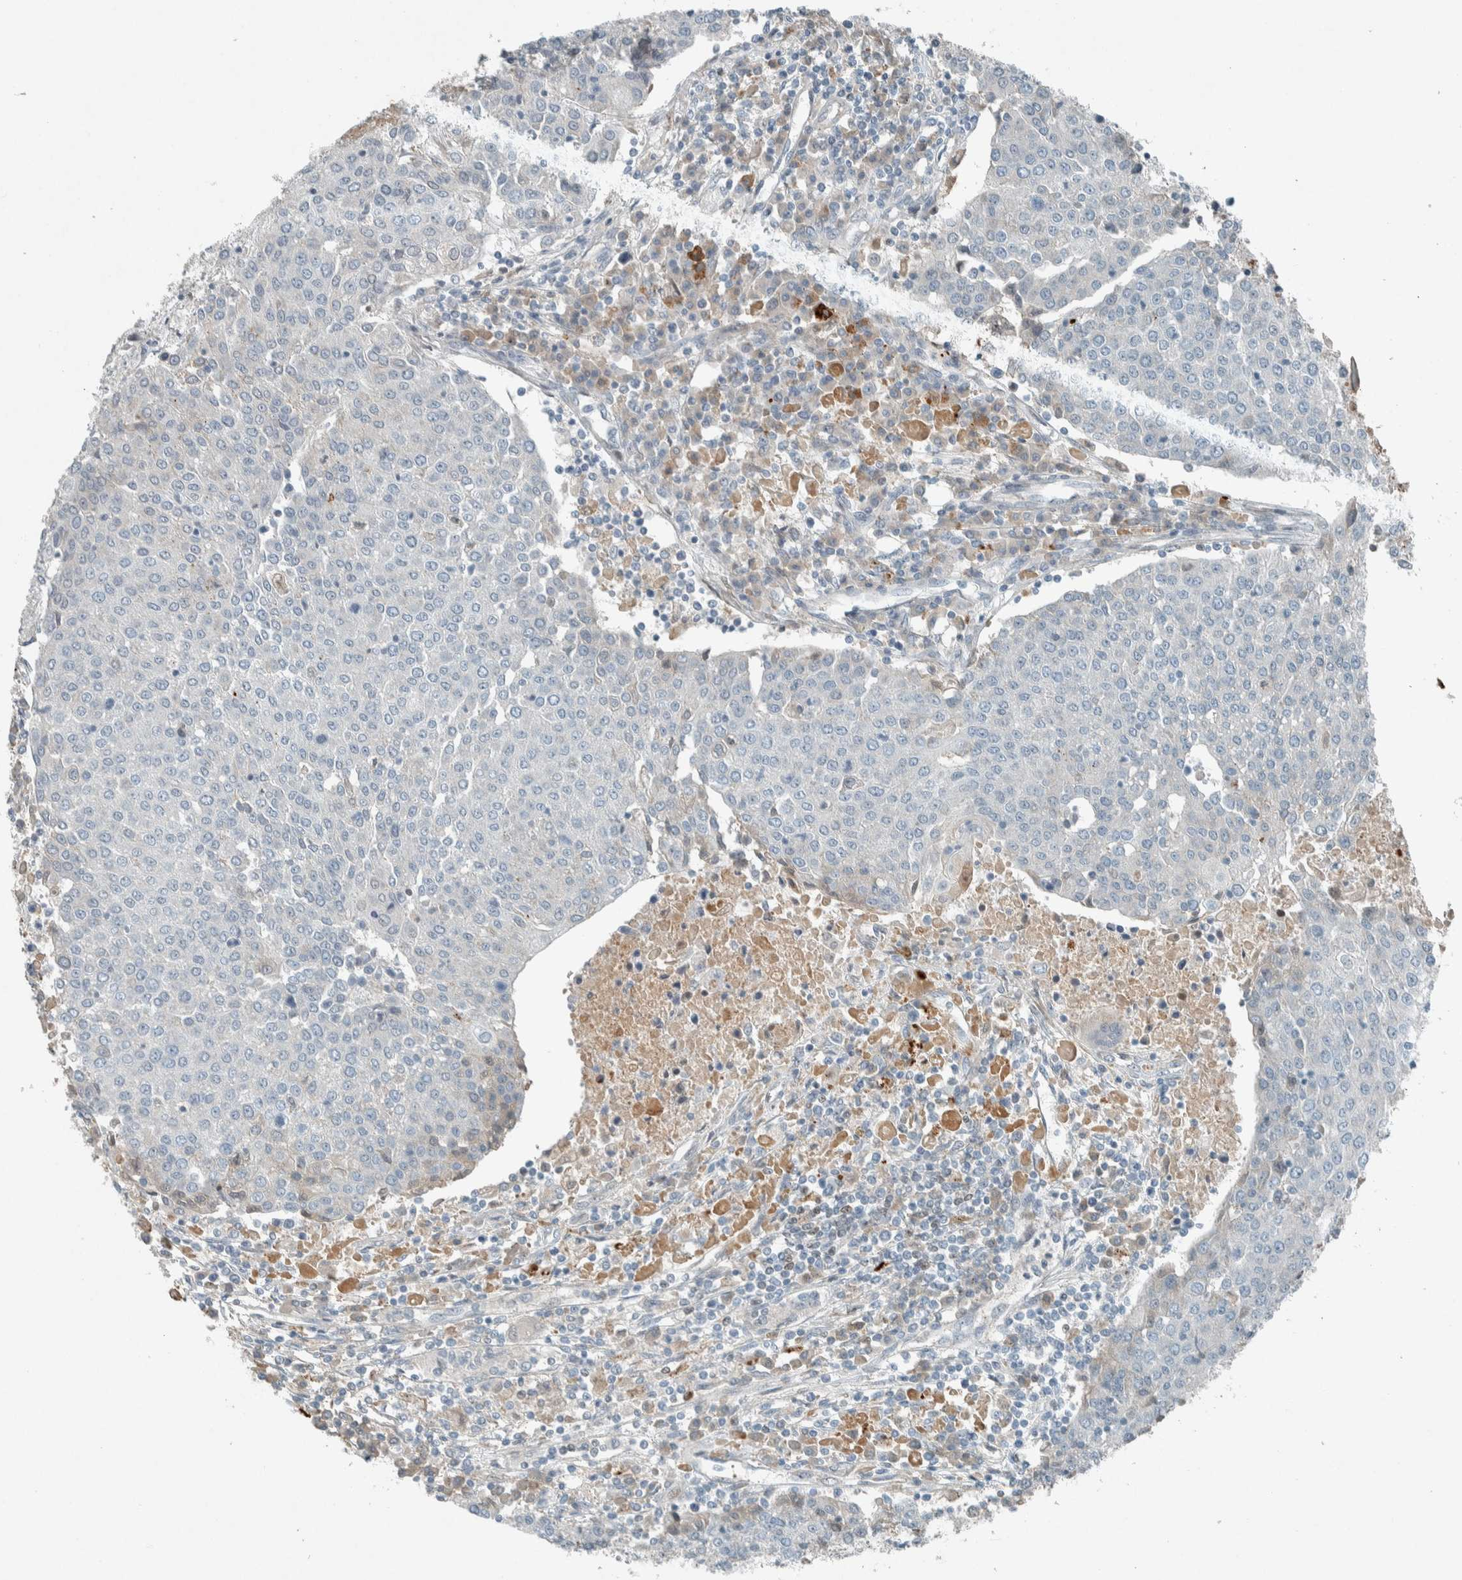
{"staining": {"intensity": "negative", "quantity": "none", "location": "none"}, "tissue": "urothelial cancer", "cell_type": "Tumor cells", "image_type": "cancer", "snomed": [{"axis": "morphology", "description": "Urothelial carcinoma, High grade"}, {"axis": "topography", "description": "Urinary bladder"}], "caption": "There is no significant staining in tumor cells of urothelial cancer. Nuclei are stained in blue.", "gene": "CERCAM", "patient": {"sex": "female", "age": 85}}